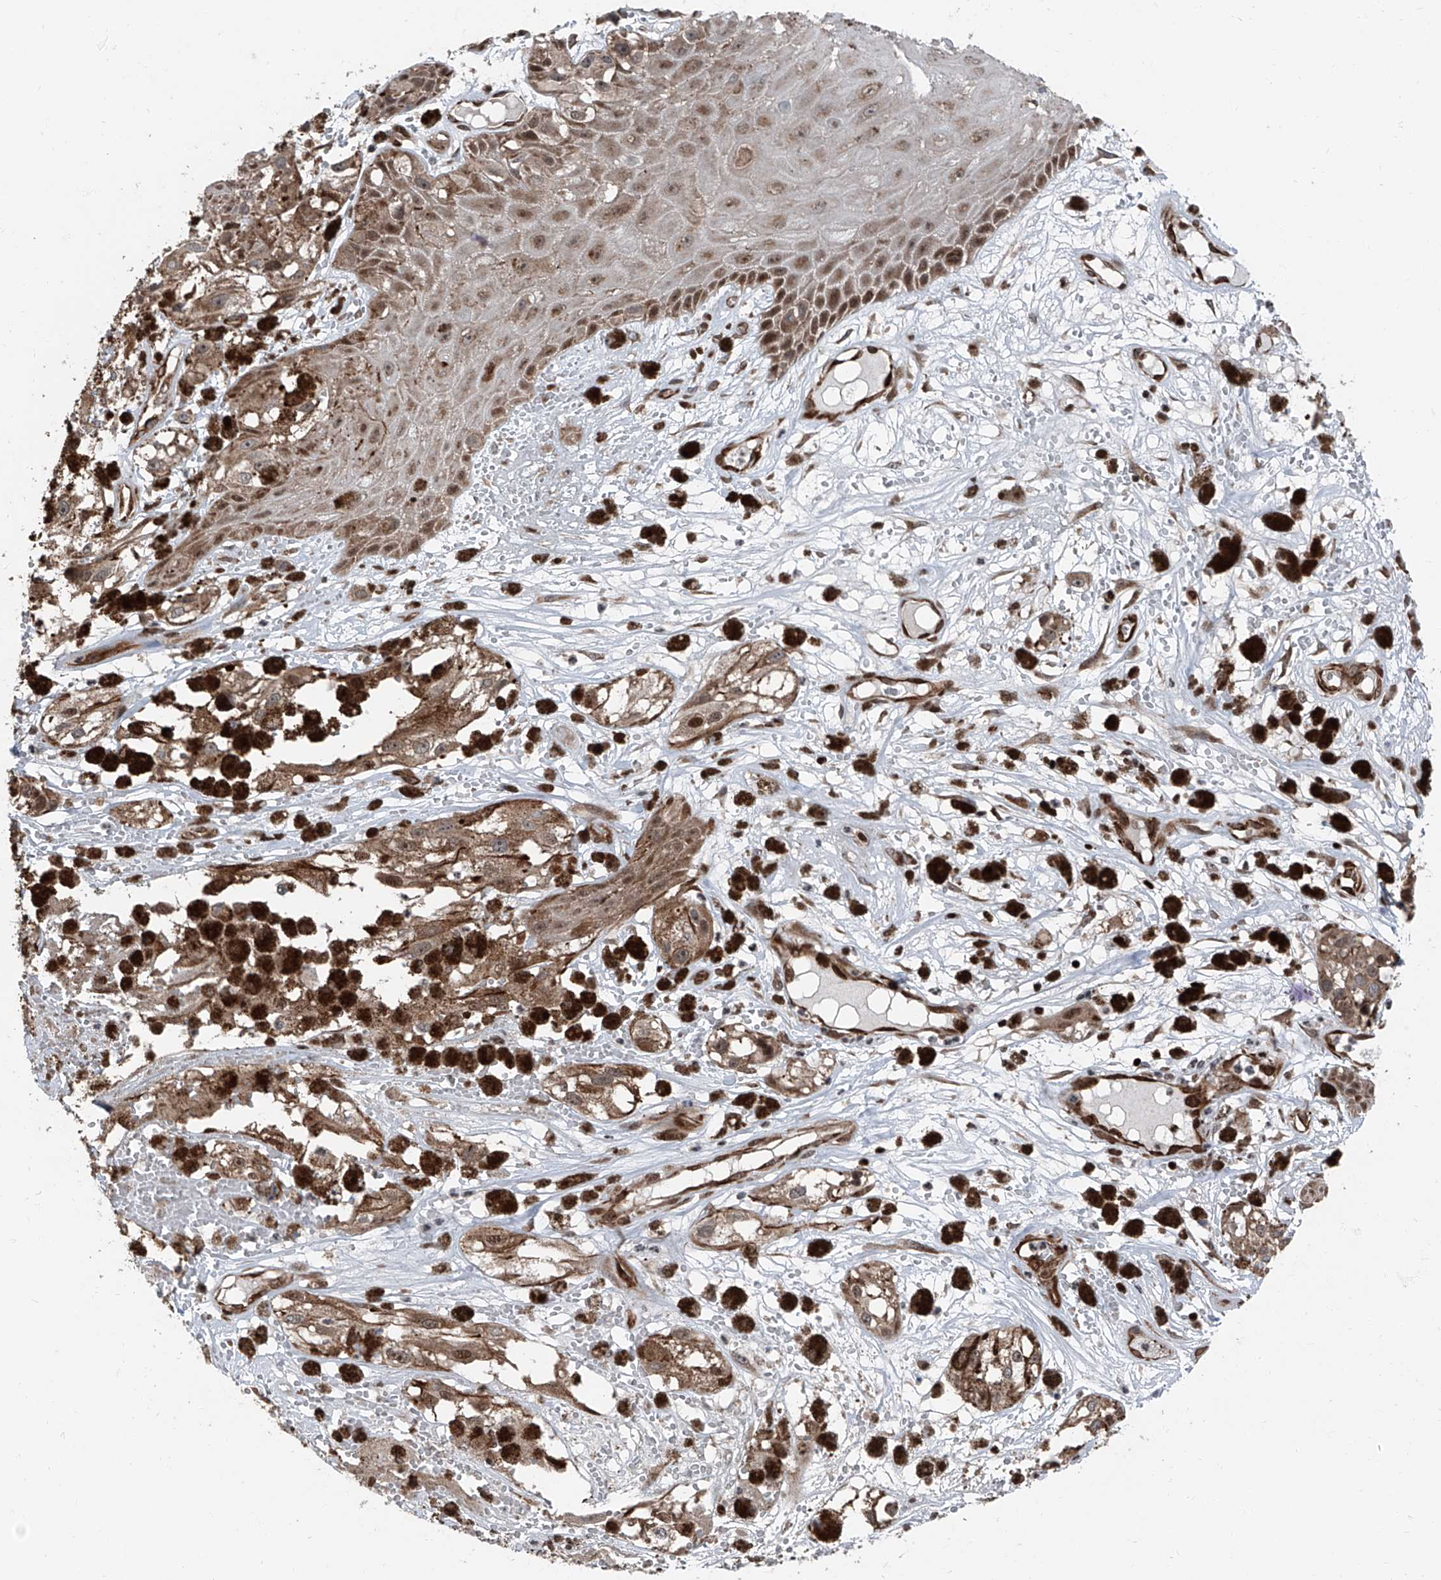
{"staining": {"intensity": "moderate", "quantity": ">75%", "location": "cytoplasmic/membranous"}, "tissue": "melanoma", "cell_type": "Tumor cells", "image_type": "cancer", "snomed": [{"axis": "morphology", "description": "Malignant melanoma, NOS"}, {"axis": "topography", "description": "Skin"}], "caption": "Immunohistochemical staining of melanoma shows medium levels of moderate cytoplasmic/membranous positivity in approximately >75% of tumor cells.", "gene": "FKBP5", "patient": {"sex": "male", "age": 88}}